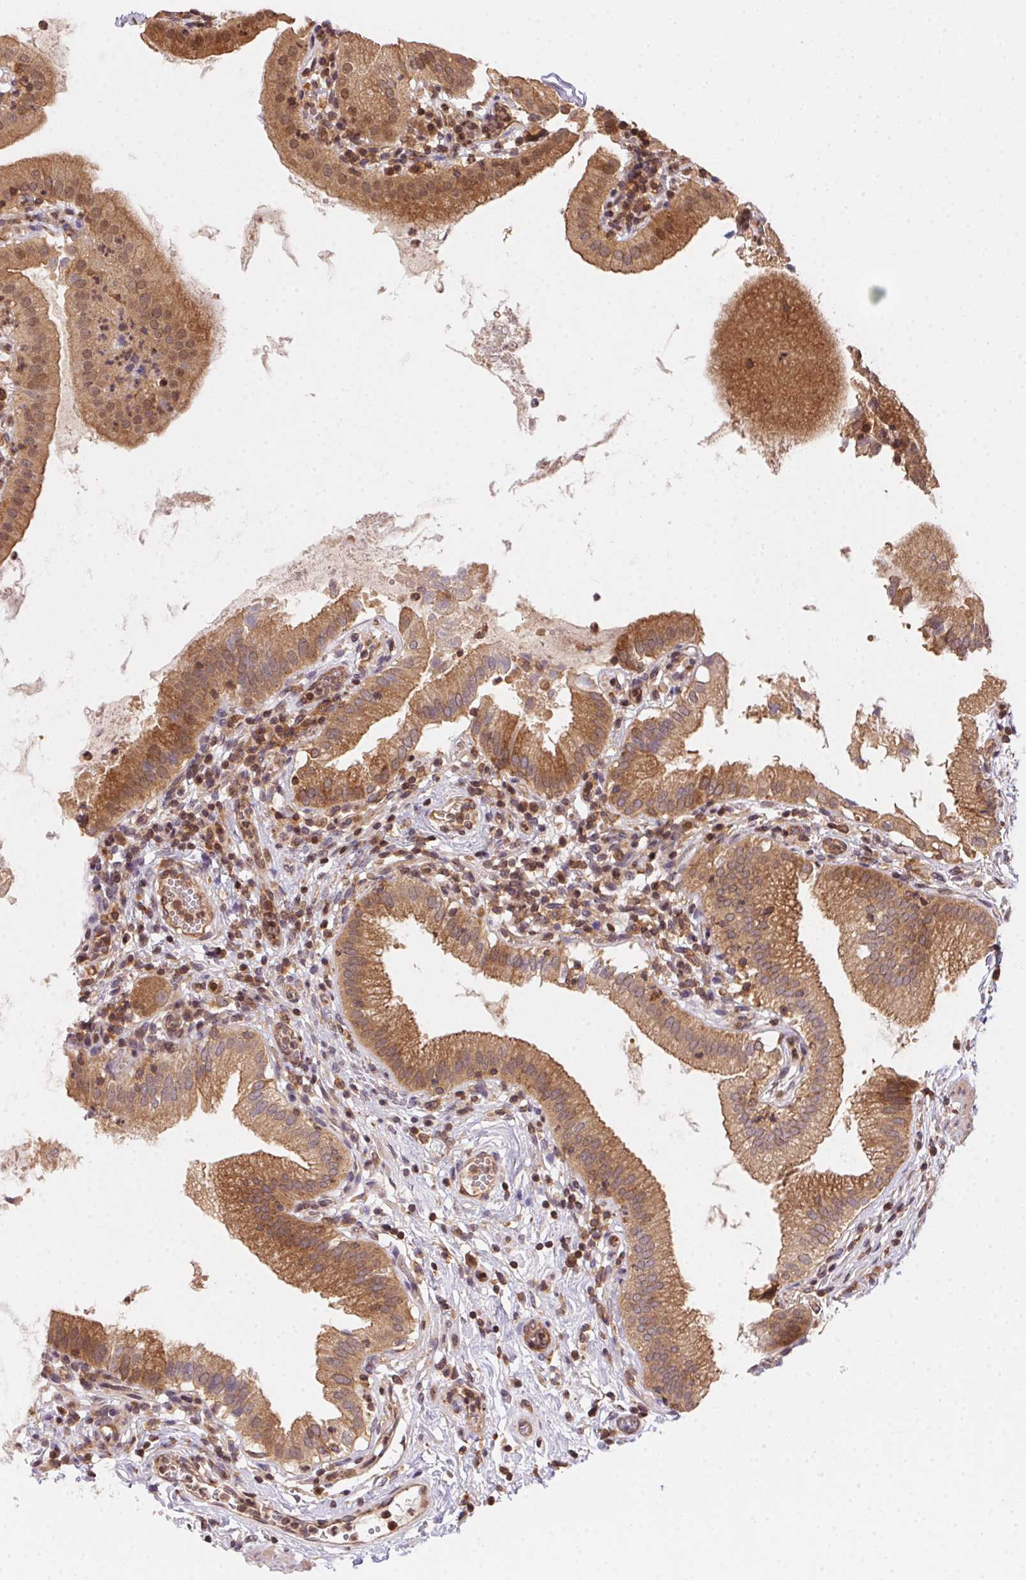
{"staining": {"intensity": "moderate", "quantity": ">75%", "location": "cytoplasmic/membranous,nuclear"}, "tissue": "gallbladder", "cell_type": "Glandular cells", "image_type": "normal", "snomed": [{"axis": "morphology", "description": "Normal tissue, NOS"}, {"axis": "topography", "description": "Gallbladder"}], "caption": "Protein staining of unremarkable gallbladder shows moderate cytoplasmic/membranous,nuclear positivity in about >75% of glandular cells. The protein of interest is shown in brown color, while the nuclei are stained blue.", "gene": "MEX3D", "patient": {"sex": "female", "age": 65}}